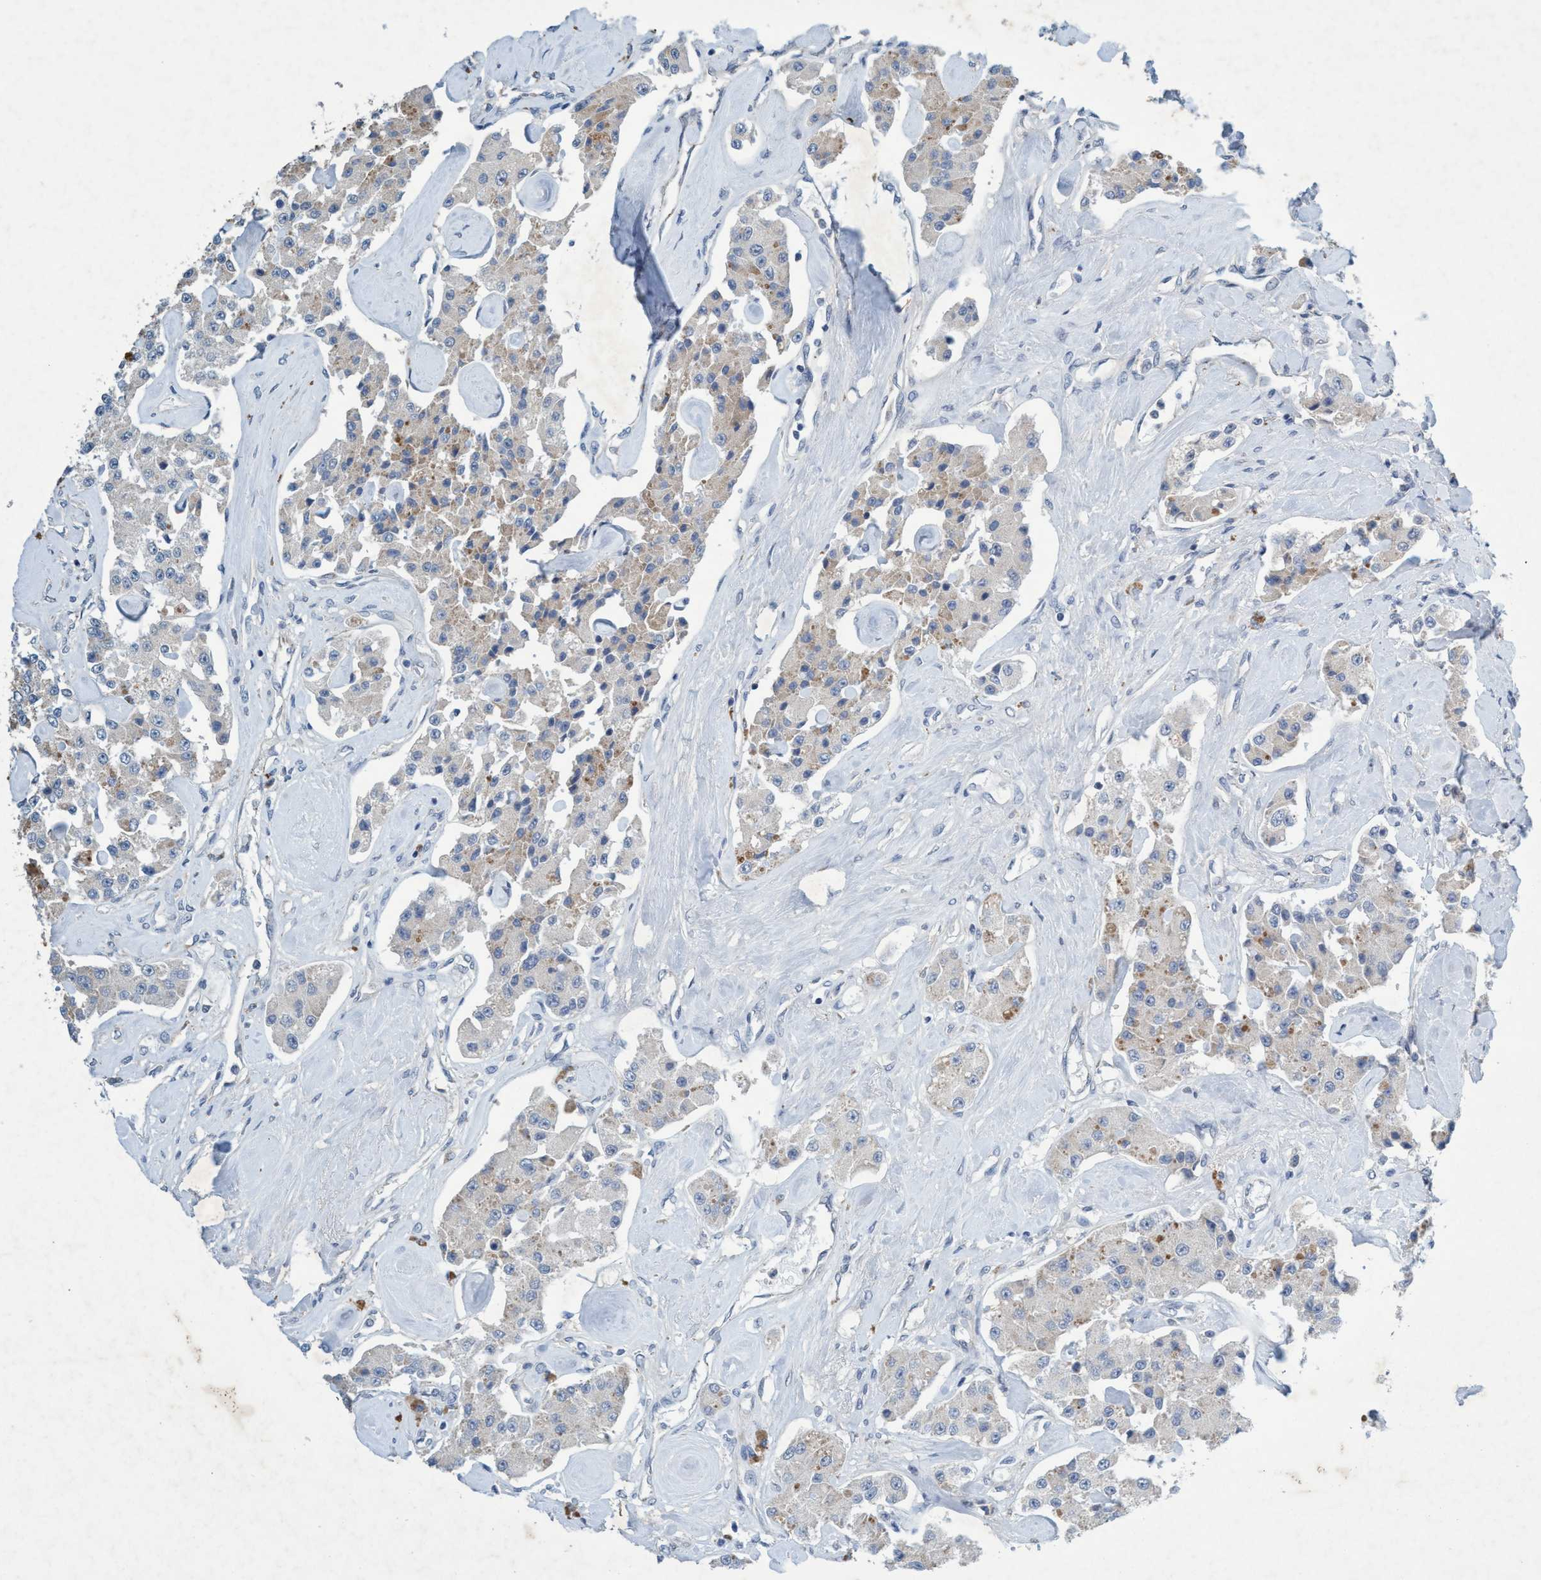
{"staining": {"intensity": "weak", "quantity": "<25%", "location": "cytoplasmic/membranous"}, "tissue": "carcinoid", "cell_type": "Tumor cells", "image_type": "cancer", "snomed": [{"axis": "morphology", "description": "Carcinoid, malignant, NOS"}, {"axis": "topography", "description": "Pancreas"}], "caption": "High power microscopy histopathology image of an immunohistochemistry (IHC) photomicrograph of carcinoid, revealing no significant staining in tumor cells. (DAB IHC visualized using brightfield microscopy, high magnification).", "gene": "RNF208", "patient": {"sex": "male", "age": 41}}